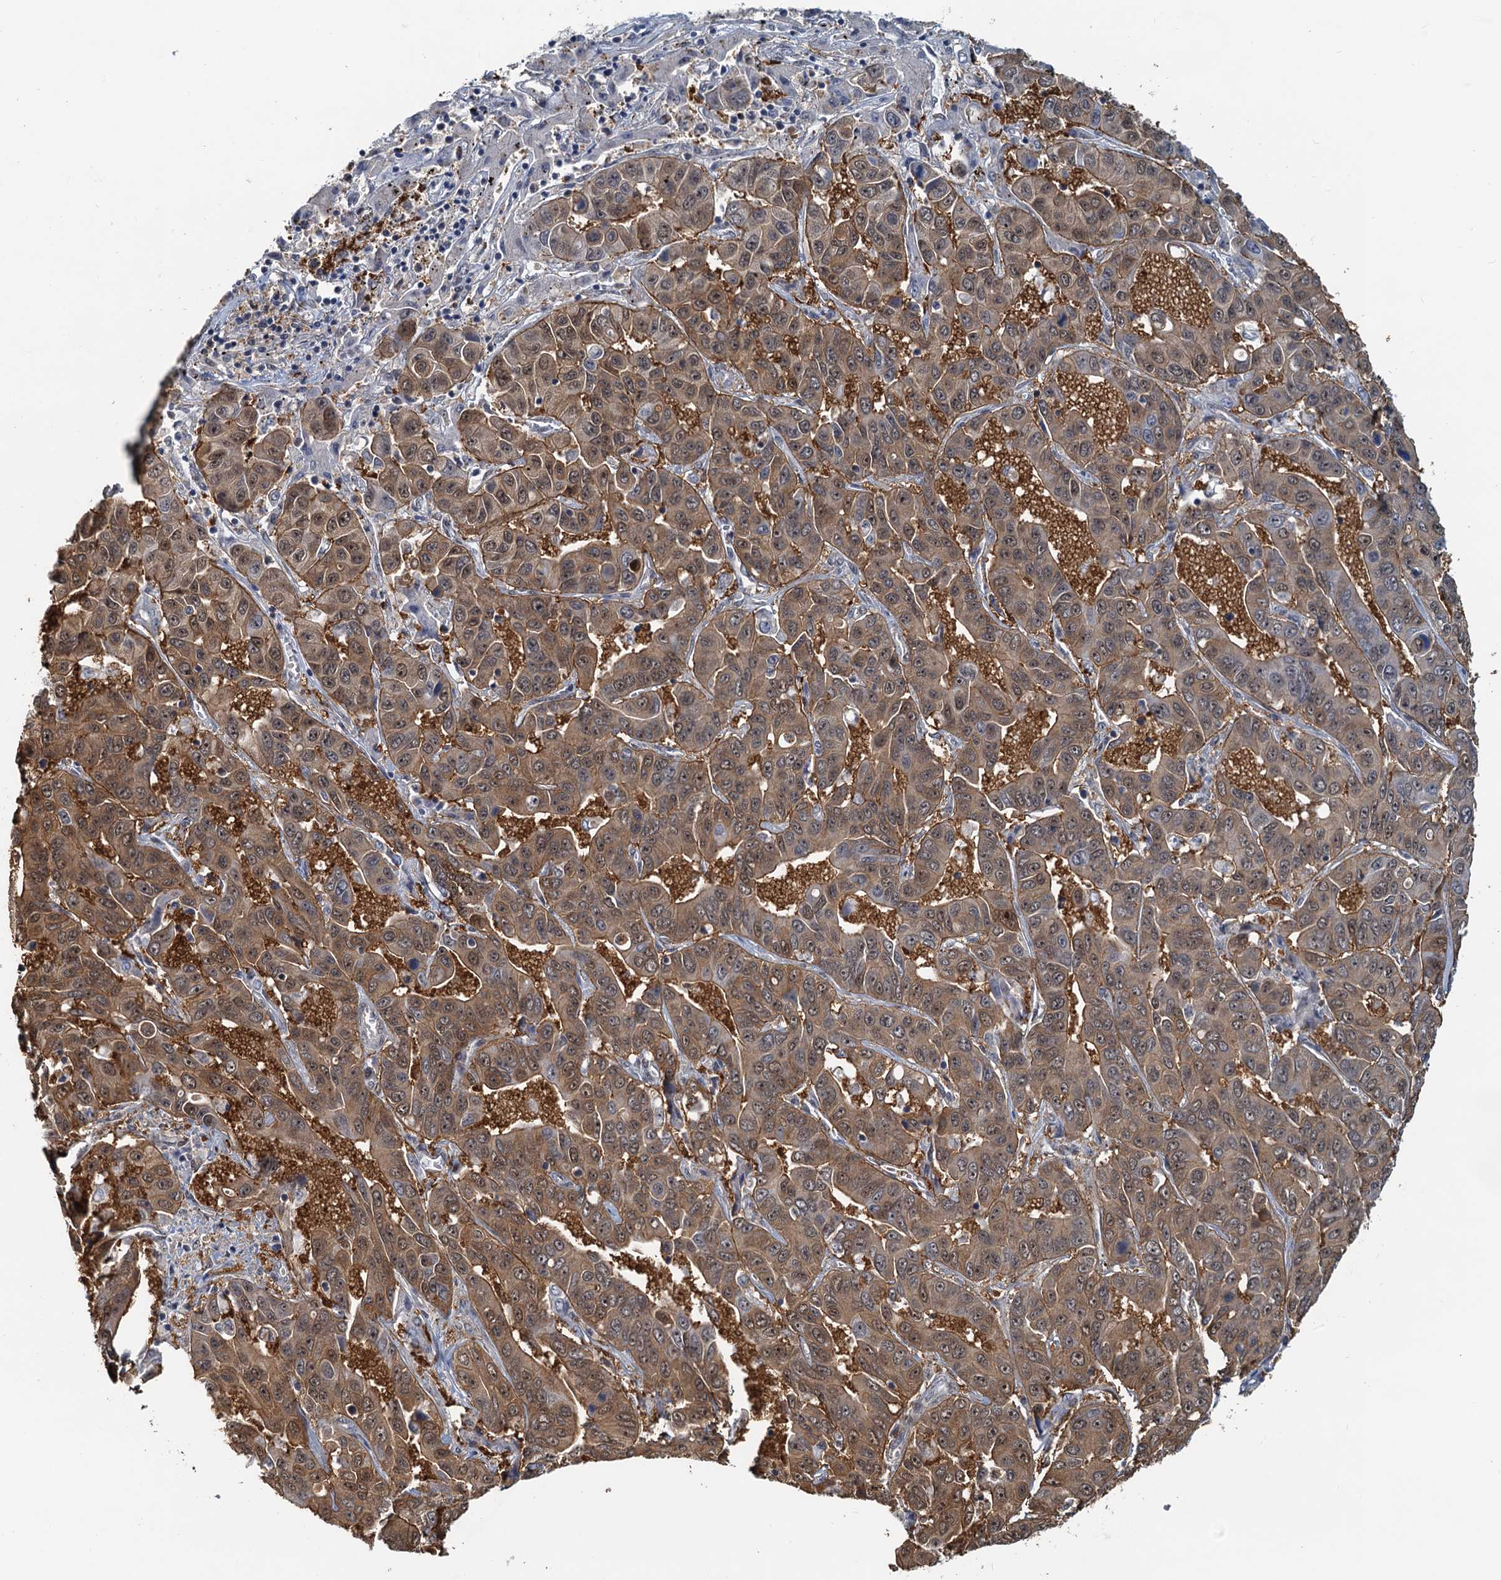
{"staining": {"intensity": "moderate", "quantity": ">75%", "location": "cytoplasmic/membranous"}, "tissue": "liver cancer", "cell_type": "Tumor cells", "image_type": "cancer", "snomed": [{"axis": "morphology", "description": "Cholangiocarcinoma"}, {"axis": "topography", "description": "Liver"}], "caption": "Protein staining displays moderate cytoplasmic/membranous expression in about >75% of tumor cells in liver cancer.", "gene": "SPINDOC", "patient": {"sex": "female", "age": 52}}